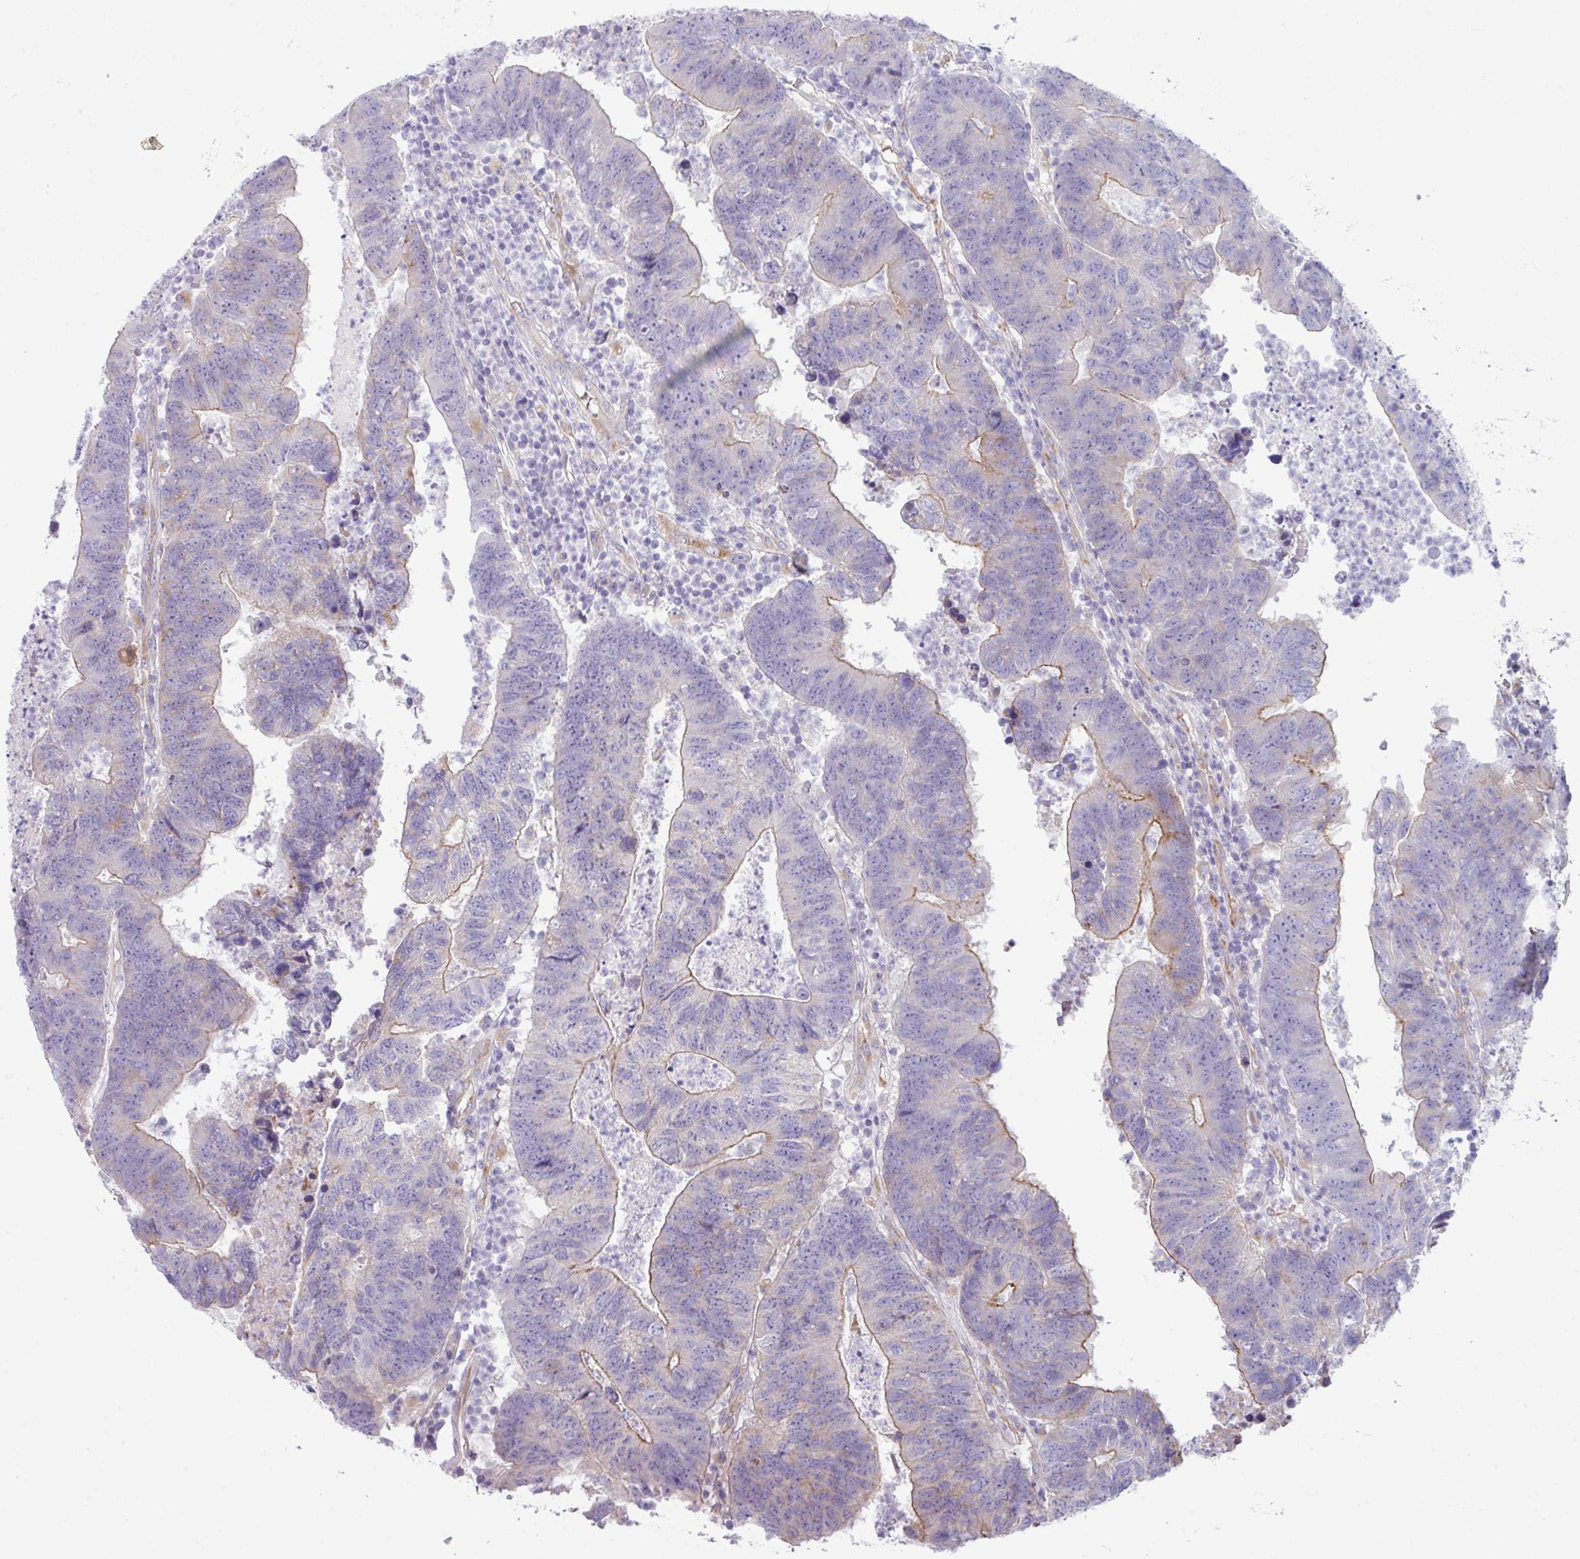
{"staining": {"intensity": "weak", "quantity": "25%-75%", "location": "cytoplasmic/membranous"}, "tissue": "colorectal cancer", "cell_type": "Tumor cells", "image_type": "cancer", "snomed": [{"axis": "morphology", "description": "Adenocarcinoma, NOS"}, {"axis": "topography", "description": "Colon"}], "caption": "Brown immunohistochemical staining in colorectal cancer (adenocarcinoma) shows weak cytoplasmic/membranous staining in approximately 25%-75% of tumor cells.", "gene": "ABCC5", "patient": {"sex": "female", "age": 48}}